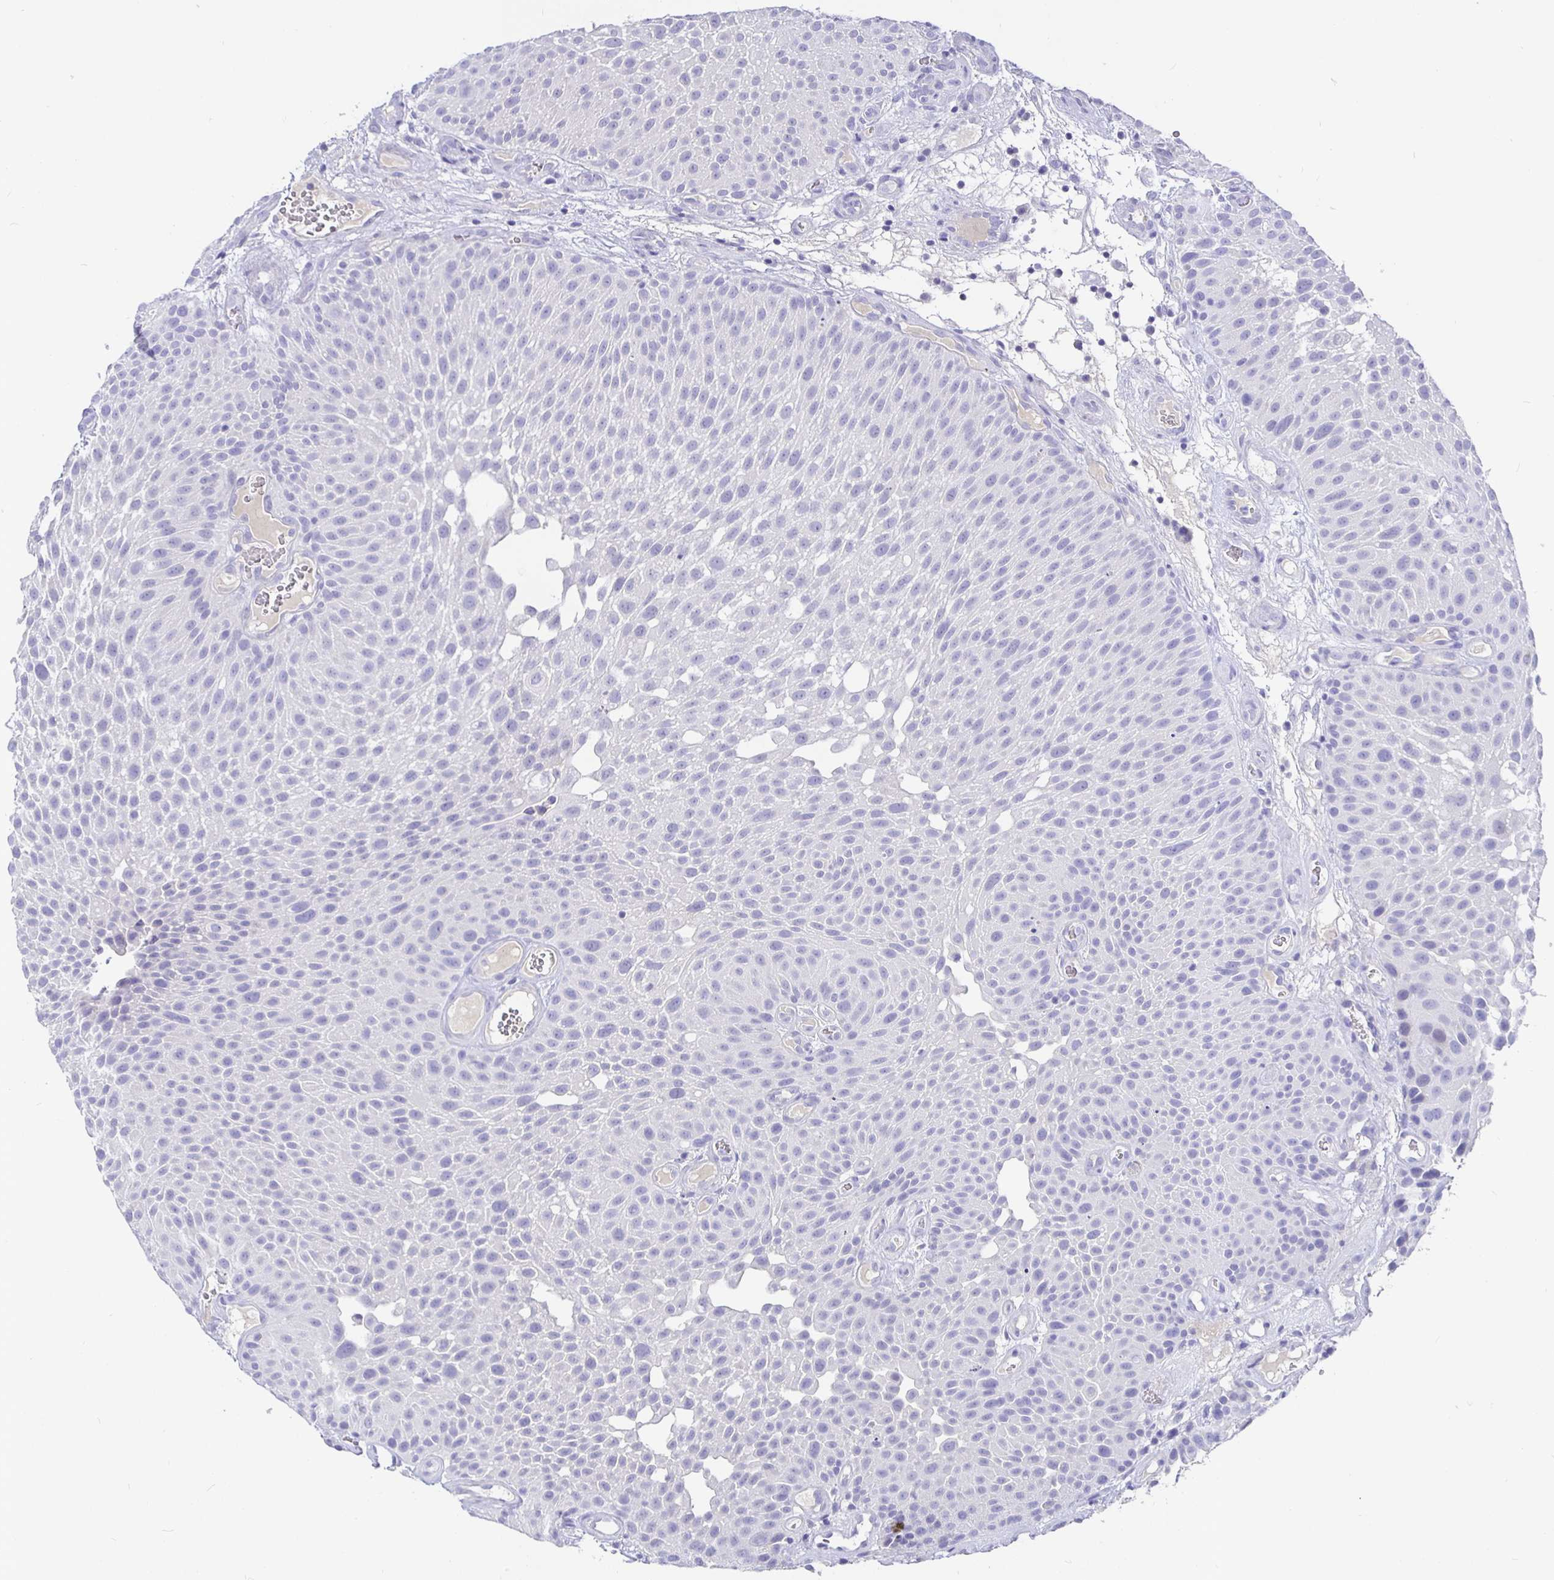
{"staining": {"intensity": "negative", "quantity": "none", "location": "none"}, "tissue": "urothelial cancer", "cell_type": "Tumor cells", "image_type": "cancer", "snomed": [{"axis": "morphology", "description": "Urothelial carcinoma, Low grade"}, {"axis": "topography", "description": "Urinary bladder"}], "caption": "Tumor cells show no significant expression in urothelial cancer.", "gene": "TPTE", "patient": {"sex": "male", "age": 72}}